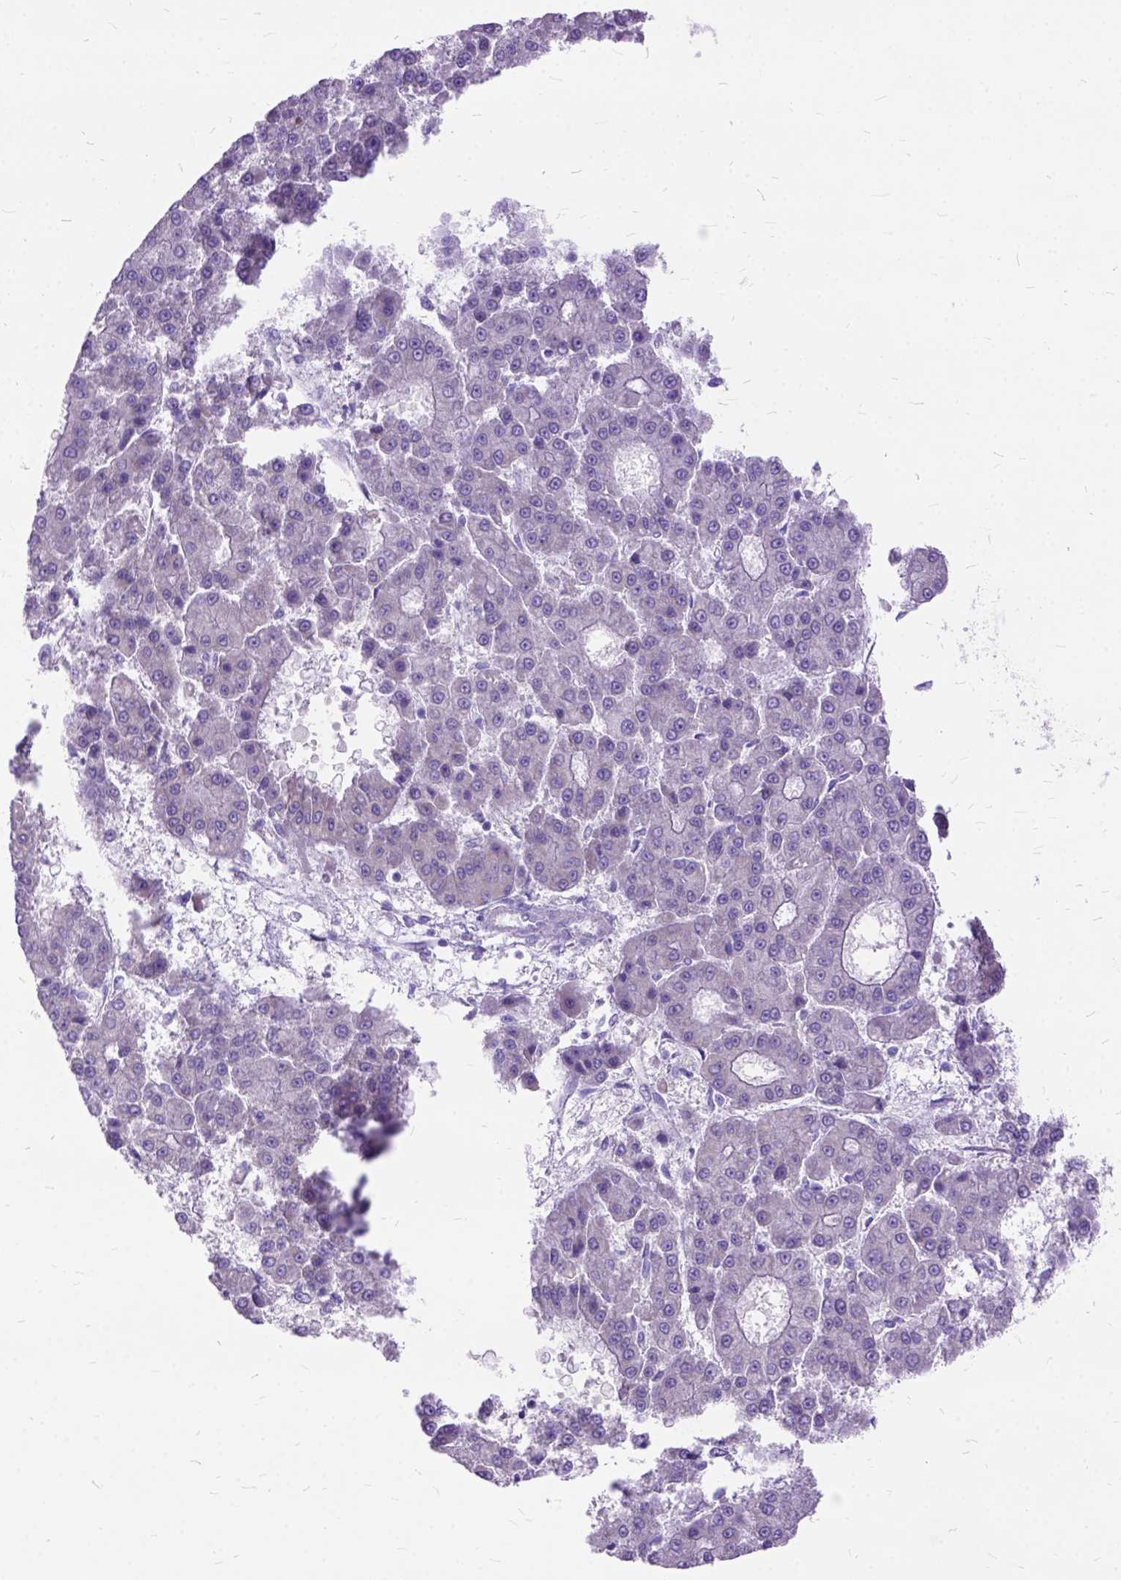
{"staining": {"intensity": "negative", "quantity": "none", "location": "none"}, "tissue": "liver cancer", "cell_type": "Tumor cells", "image_type": "cancer", "snomed": [{"axis": "morphology", "description": "Carcinoma, Hepatocellular, NOS"}, {"axis": "topography", "description": "Liver"}], "caption": "Tumor cells are negative for protein expression in human liver cancer. The staining is performed using DAB brown chromogen with nuclei counter-stained in using hematoxylin.", "gene": "CTAG2", "patient": {"sex": "male", "age": 70}}